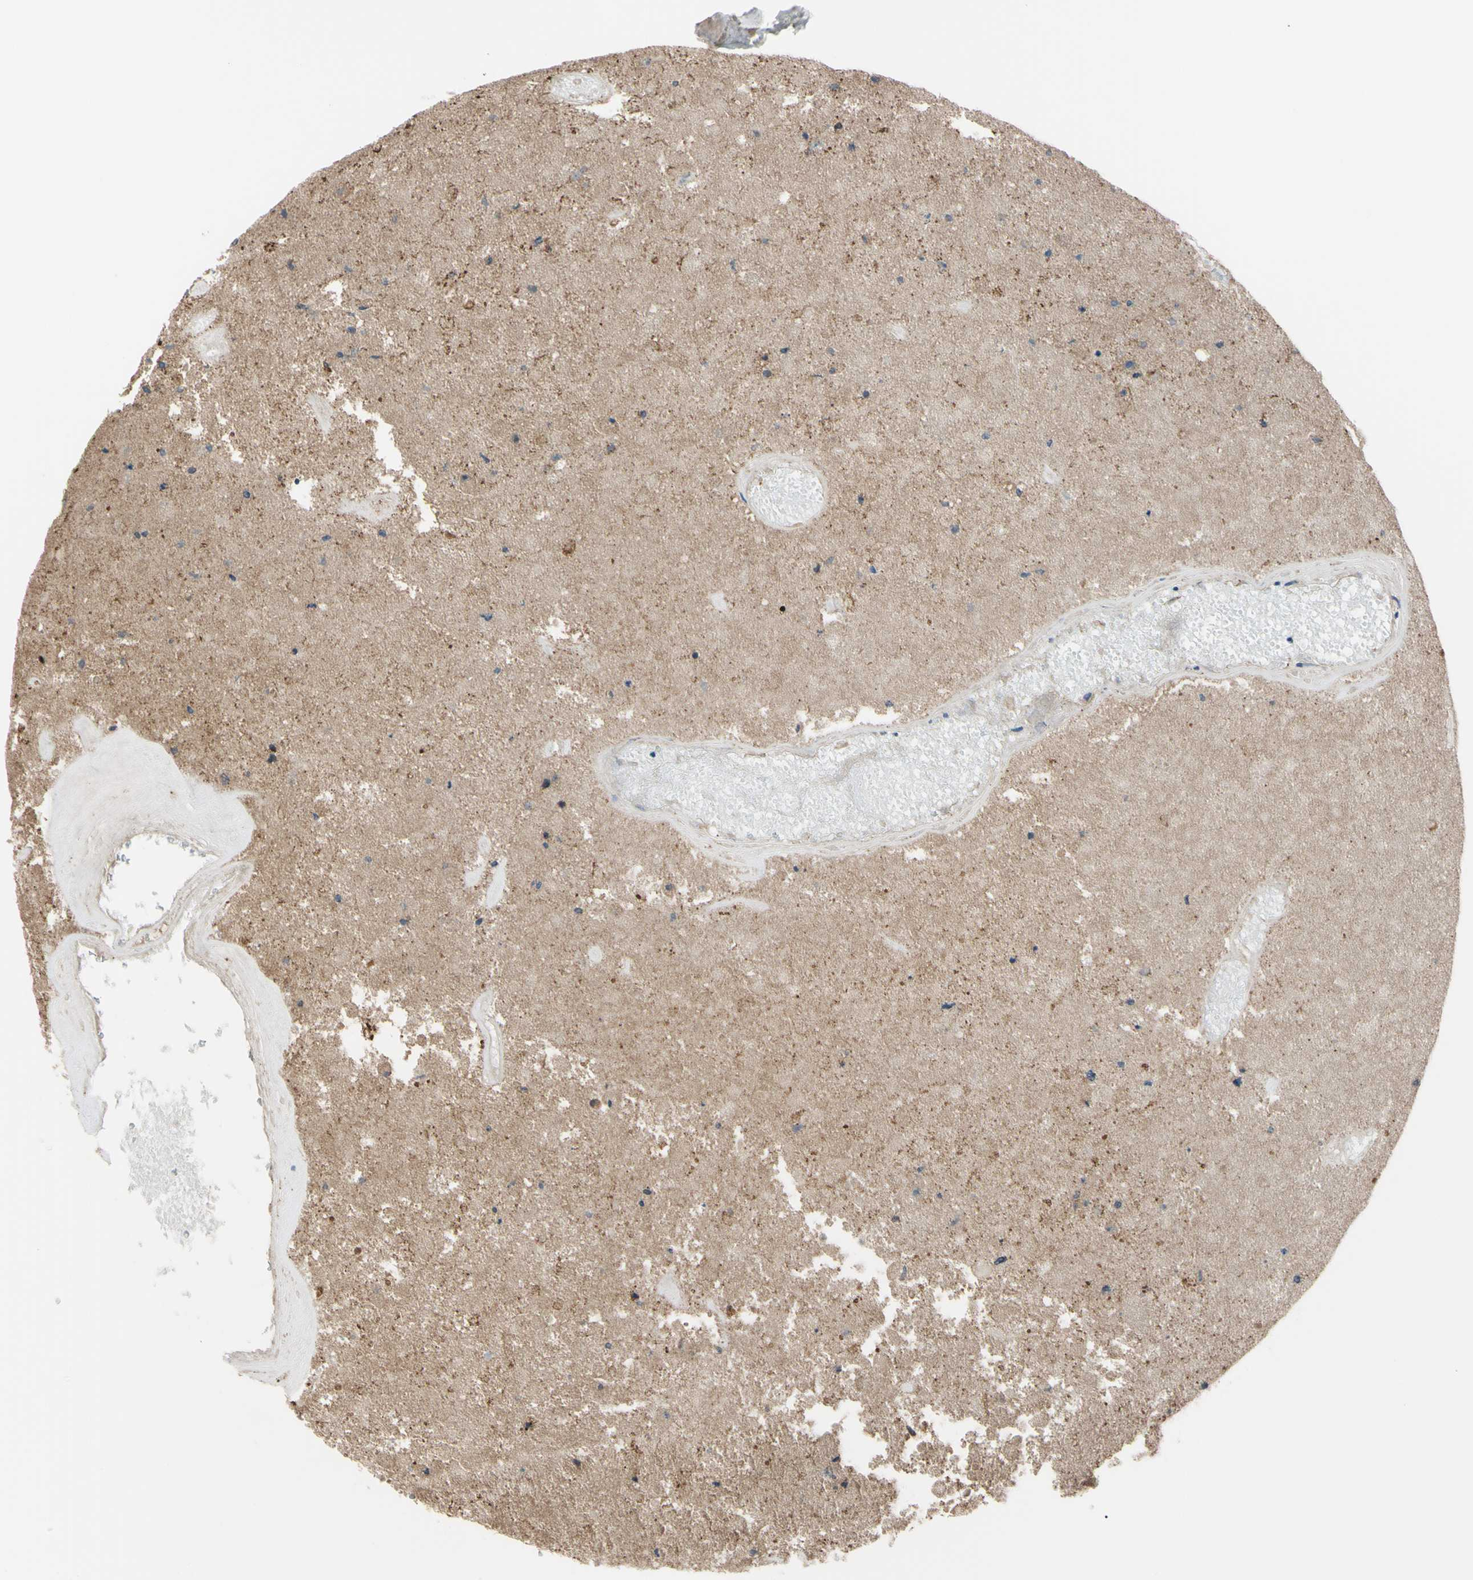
{"staining": {"intensity": "moderate", "quantity": "<25%", "location": "cytoplasmic/membranous"}, "tissue": "glioma", "cell_type": "Tumor cells", "image_type": "cancer", "snomed": [{"axis": "morphology", "description": "Normal tissue, NOS"}, {"axis": "morphology", "description": "Glioma, malignant, High grade"}, {"axis": "topography", "description": "Cerebral cortex"}], "caption": "About <25% of tumor cells in malignant glioma (high-grade) demonstrate moderate cytoplasmic/membranous protein positivity as visualized by brown immunohistochemical staining.", "gene": "BMF", "patient": {"sex": "male", "age": 77}}